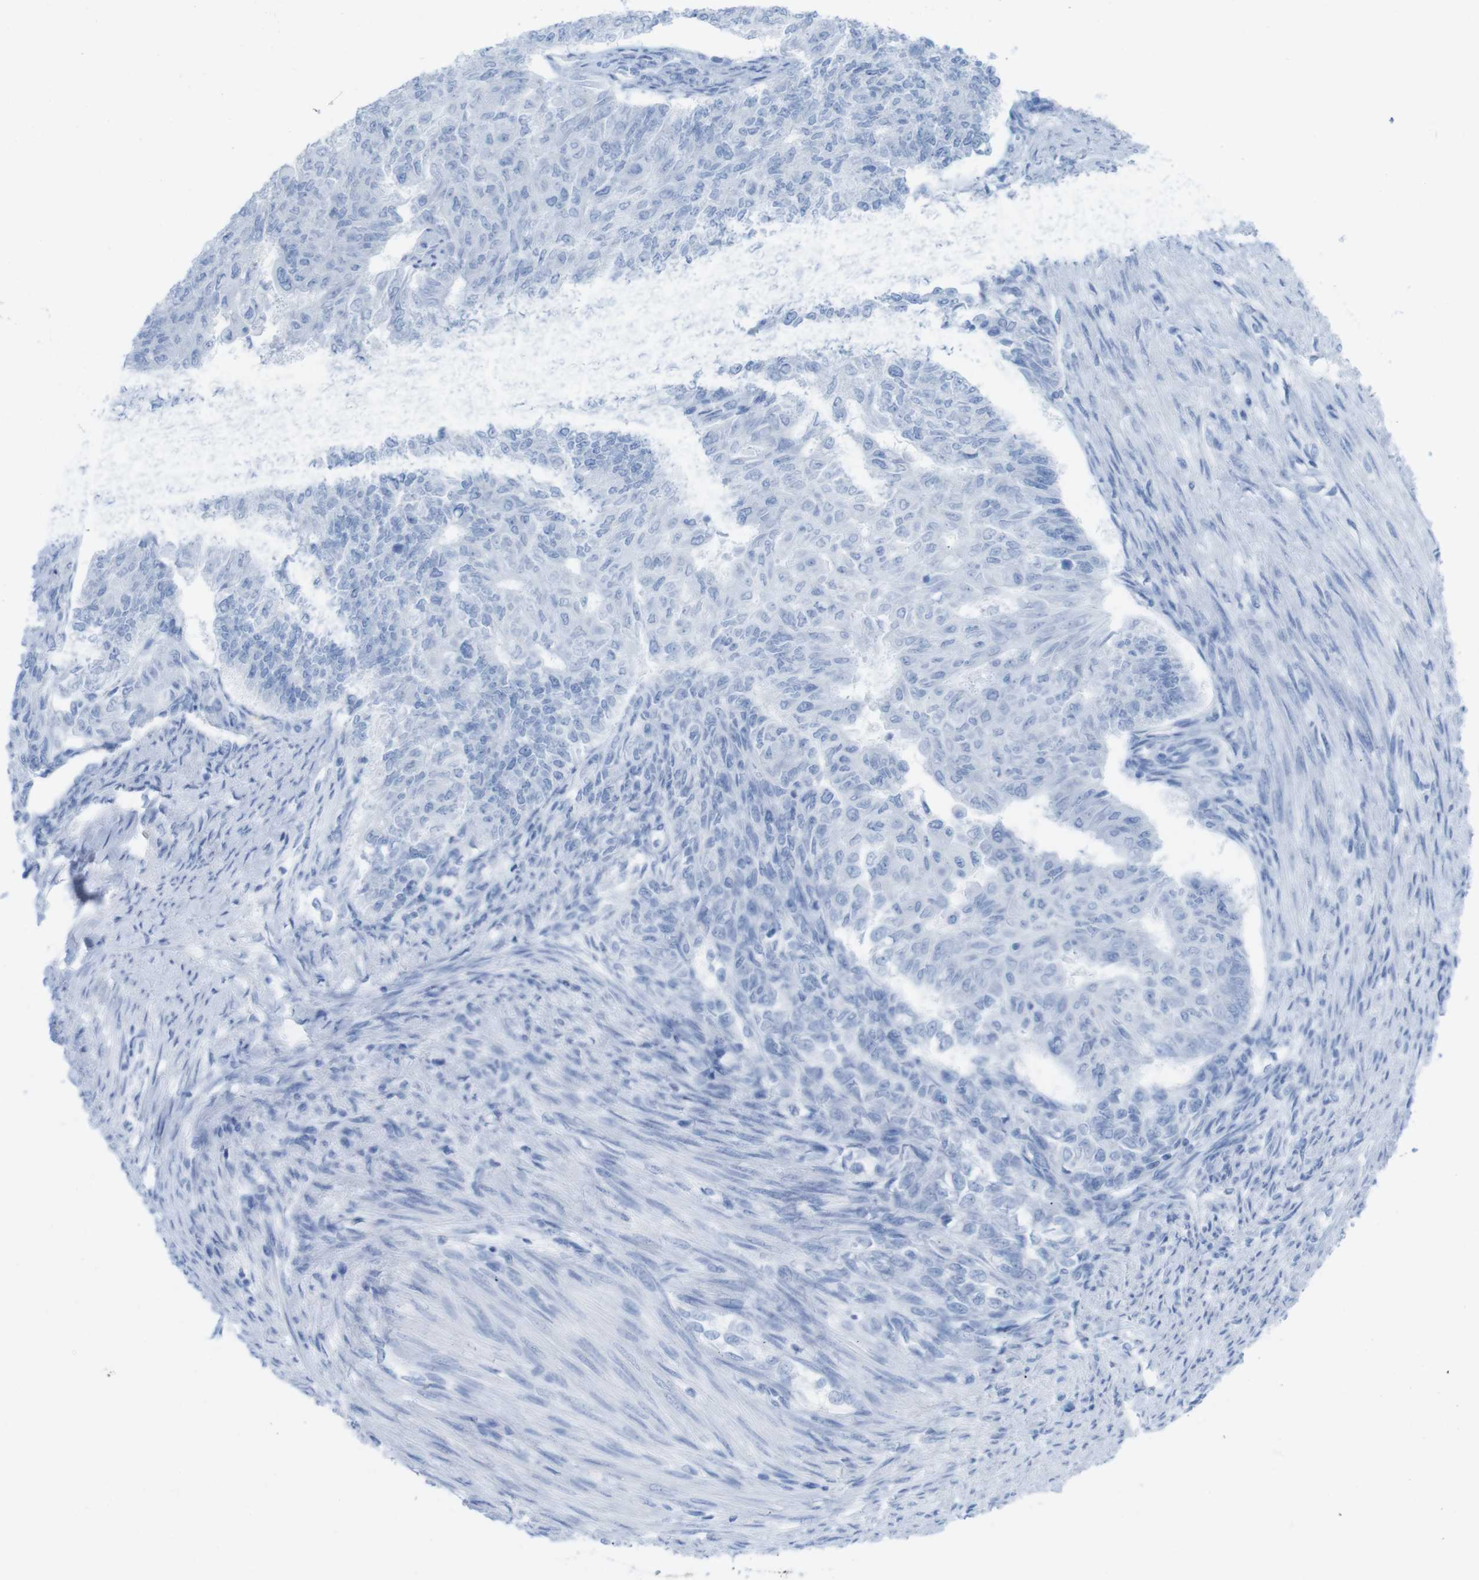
{"staining": {"intensity": "negative", "quantity": "none", "location": "none"}, "tissue": "endometrial cancer", "cell_type": "Tumor cells", "image_type": "cancer", "snomed": [{"axis": "morphology", "description": "Adenocarcinoma, NOS"}, {"axis": "topography", "description": "Endometrium"}], "caption": "Tumor cells show no significant positivity in endometrial adenocarcinoma.", "gene": "MYH7", "patient": {"sex": "female", "age": 32}}